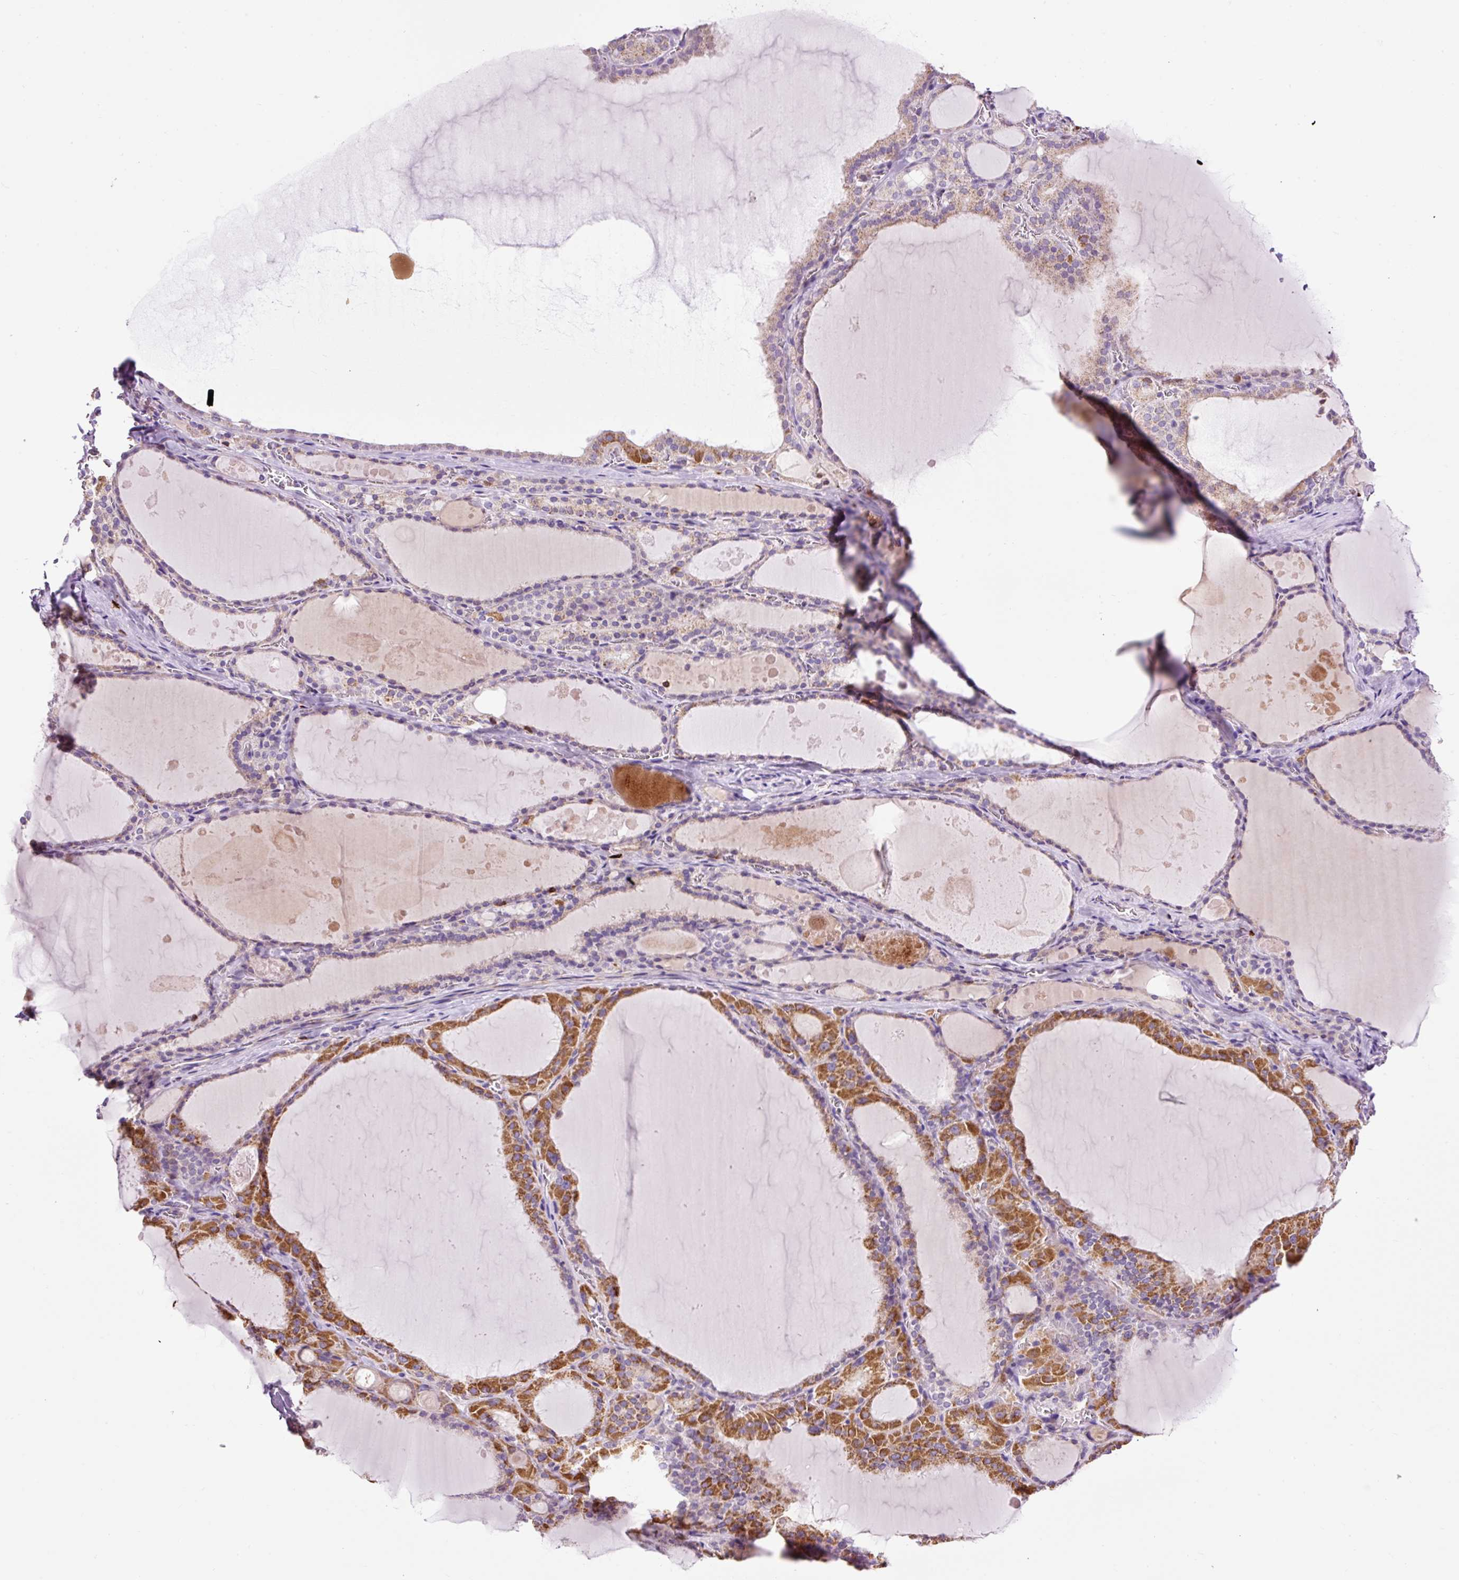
{"staining": {"intensity": "moderate", "quantity": "<25%", "location": "cytoplasmic/membranous"}, "tissue": "thyroid gland", "cell_type": "Glandular cells", "image_type": "normal", "snomed": [{"axis": "morphology", "description": "Normal tissue, NOS"}, {"axis": "topography", "description": "Thyroid gland"}], "caption": "A micrograph of human thyroid gland stained for a protein shows moderate cytoplasmic/membranous brown staining in glandular cells.", "gene": "CD83", "patient": {"sex": "male", "age": 56}}